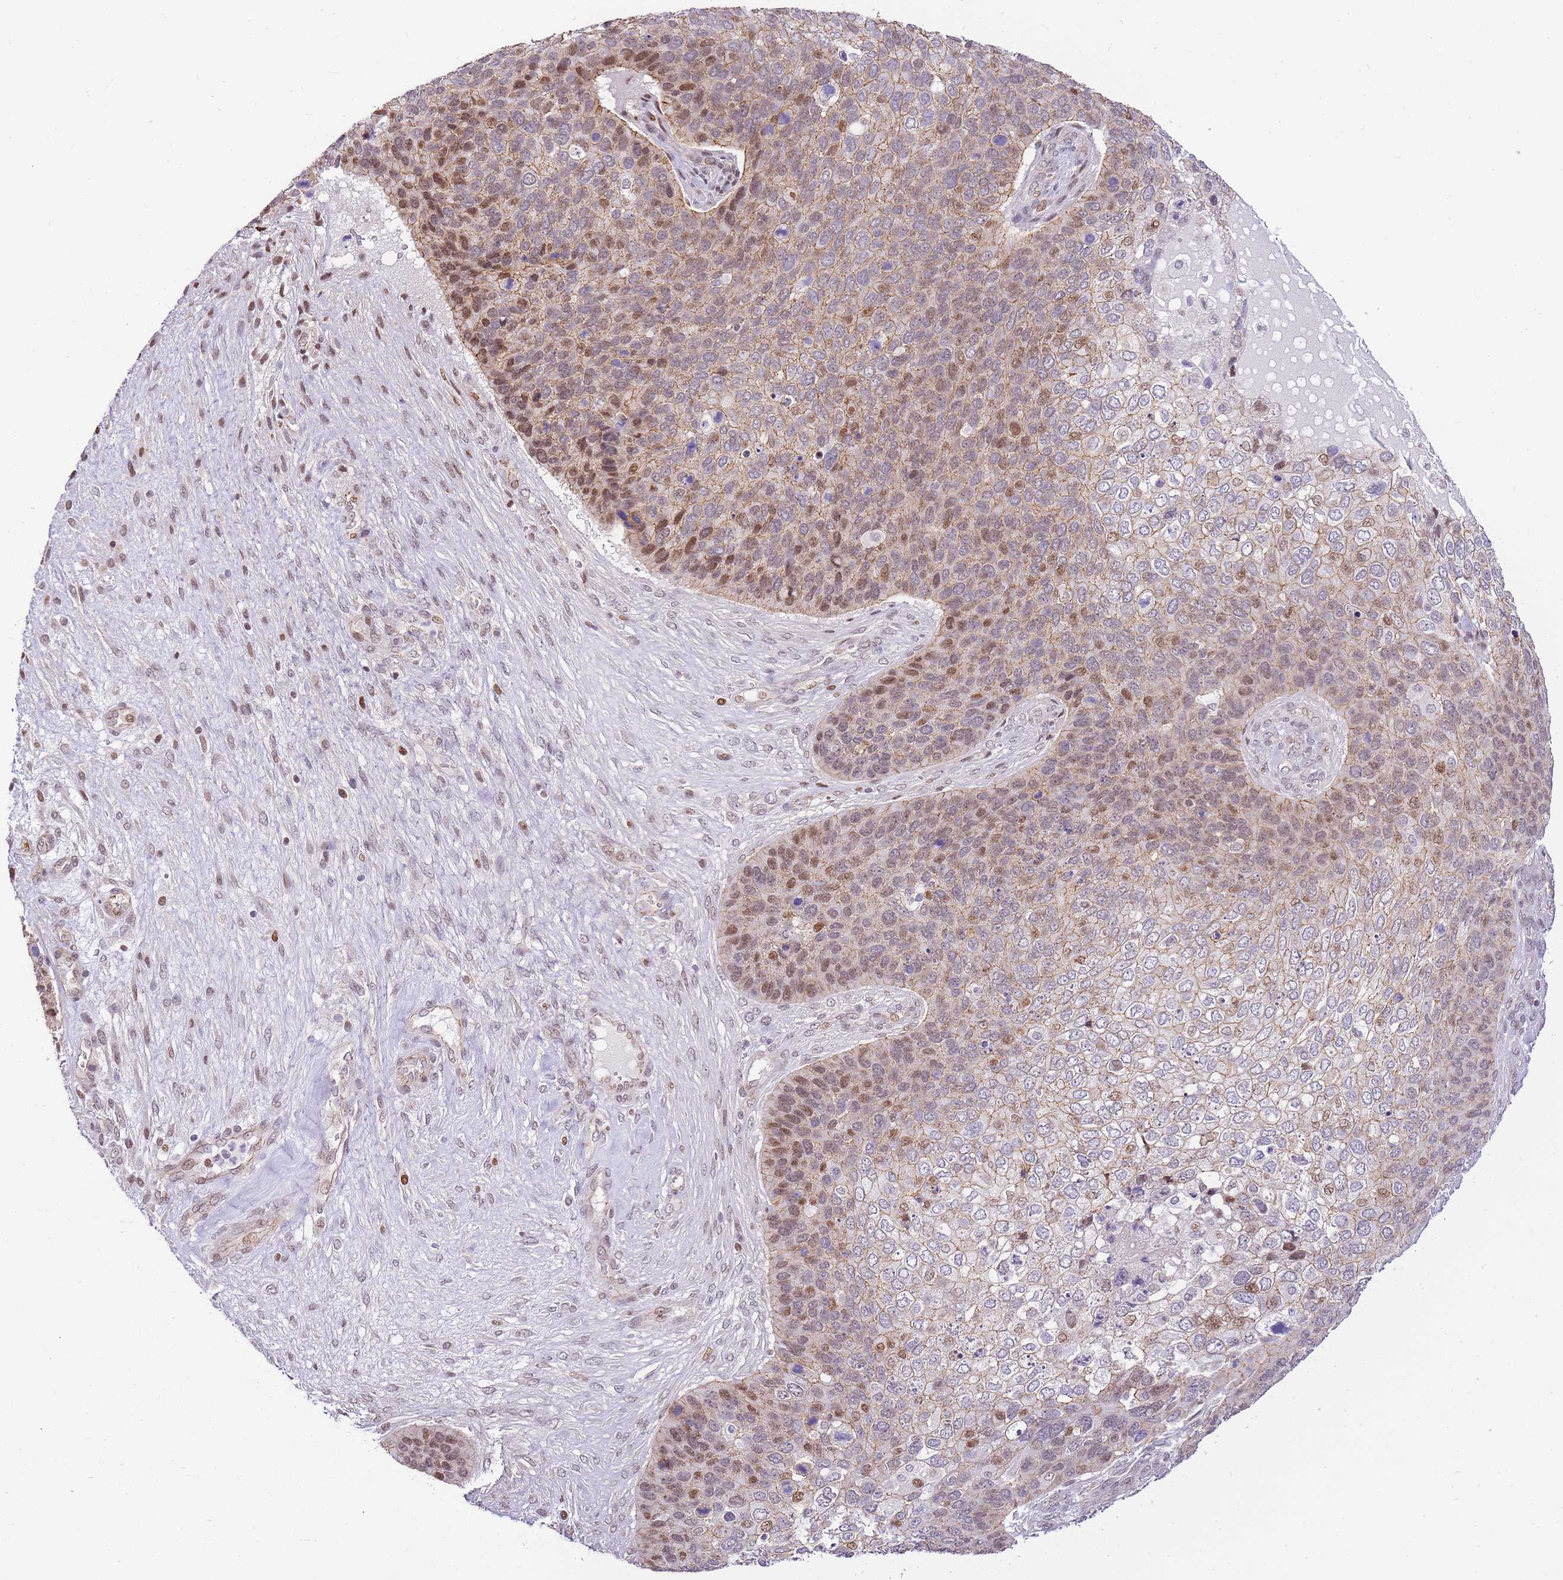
{"staining": {"intensity": "moderate", "quantity": "25%-75%", "location": "nuclear"}, "tissue": "skin cancer", "cell_type": "Tumor cells", "image_type": "cancer", "snomed": [{"axis": "morphology", "description": "Basal cell carcinoma"}, {"axis": "topography", "description": "Skin"}], "caption": "A brown stain highlights moderate nuclear expression of a protein in human skin cancer (basal cell carcinoma) tumor cells.", "gene": "CLBA1", "patient": {"sex": "female", "age": 74}}